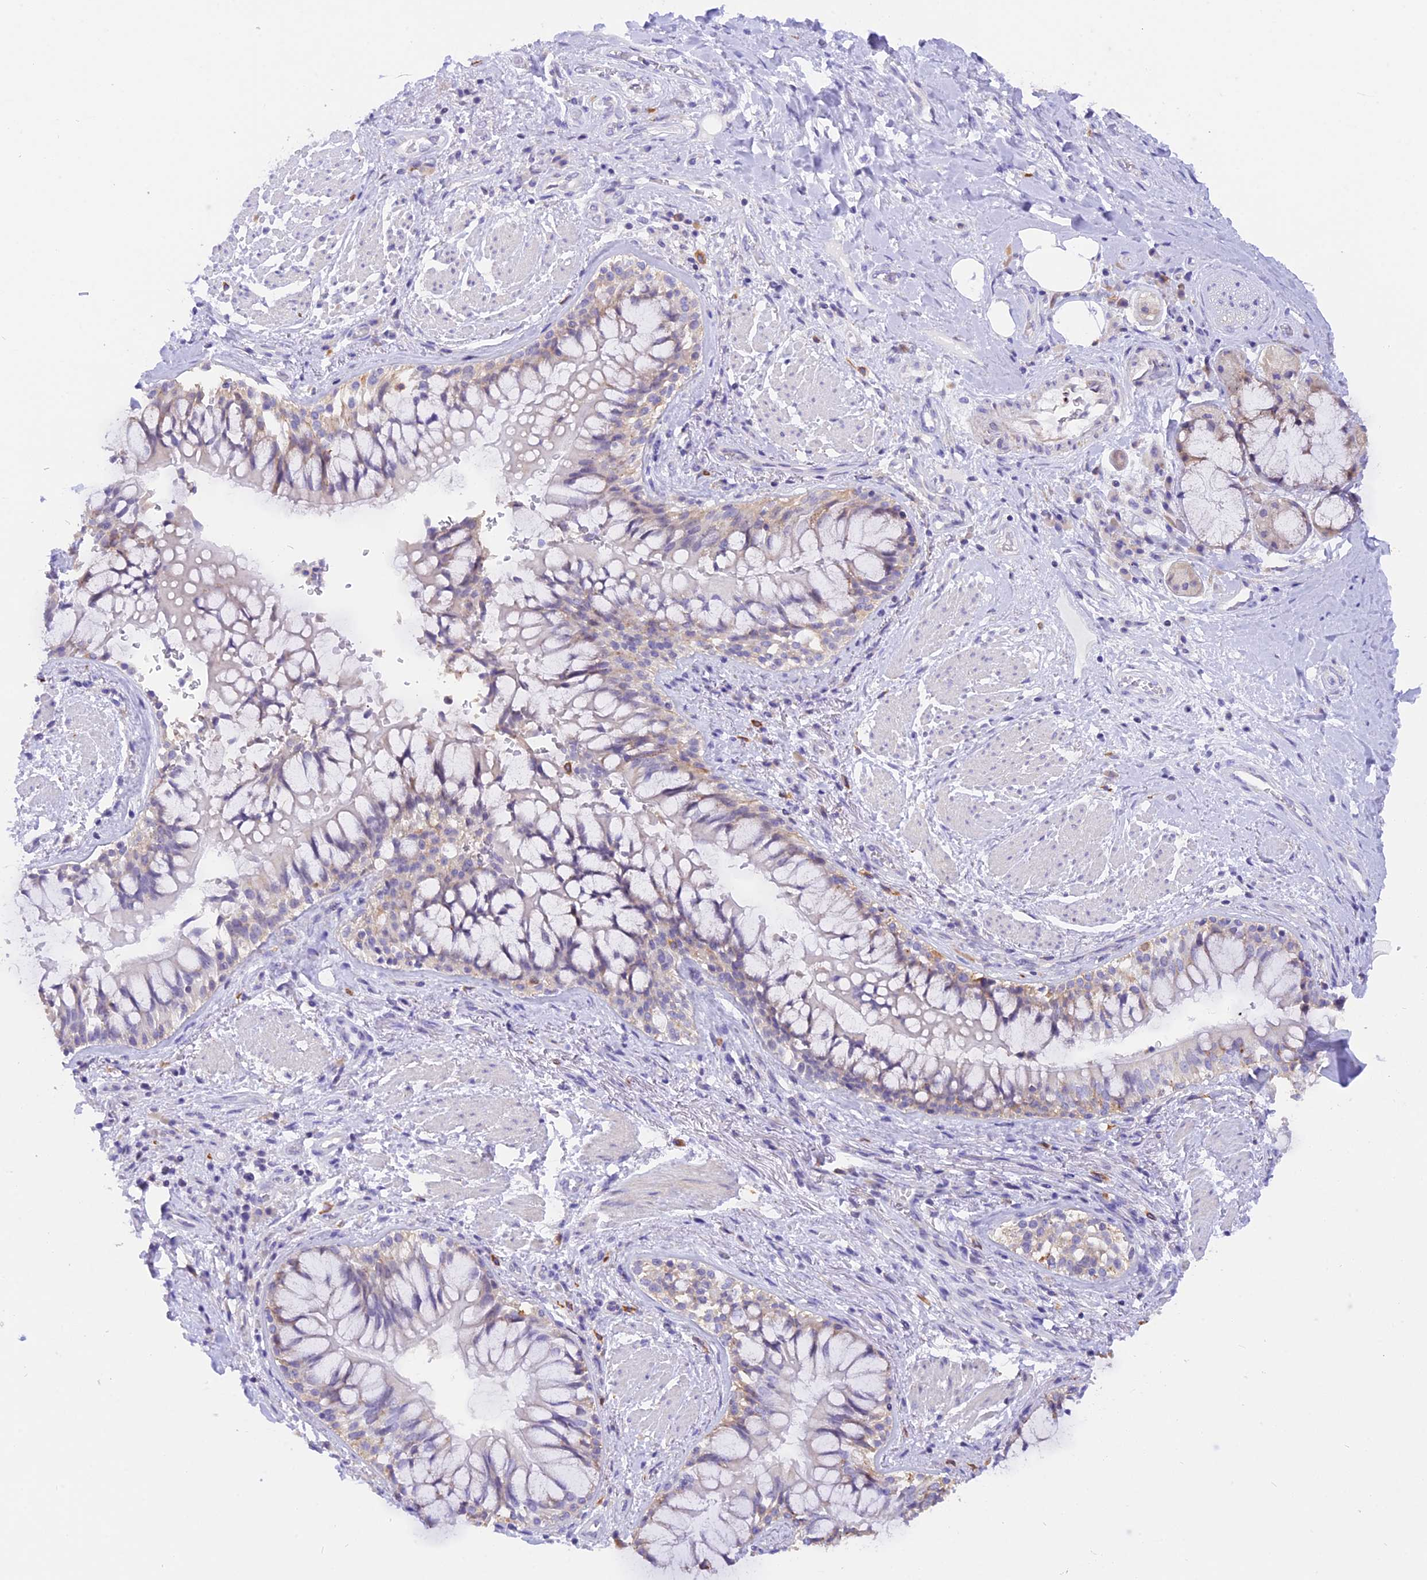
{"staining": {"intensity": "negative", "quantity": "none", "location": "none"}, "tissue": "soft tissue", "cell_type": "Fibroblasts", "image_type": "normal", "snomed": [{"axis": "morphology", "description": "Normal tissue, NOS"}, {"axis": "morphology", "description": "Squamous cell carcinoma, NOS"}, {"axis": "topography", "description": "Bronchus"}, {"axis": "topography", "description": "Lung"}], "caption": "A high-resolution histopathology image shows IHC staining of normal soft tissue, which demonstrates no significant expression in fibroblasts.", "gene": "COL6A5", "patient": {"sex": "male", "age": 64}}